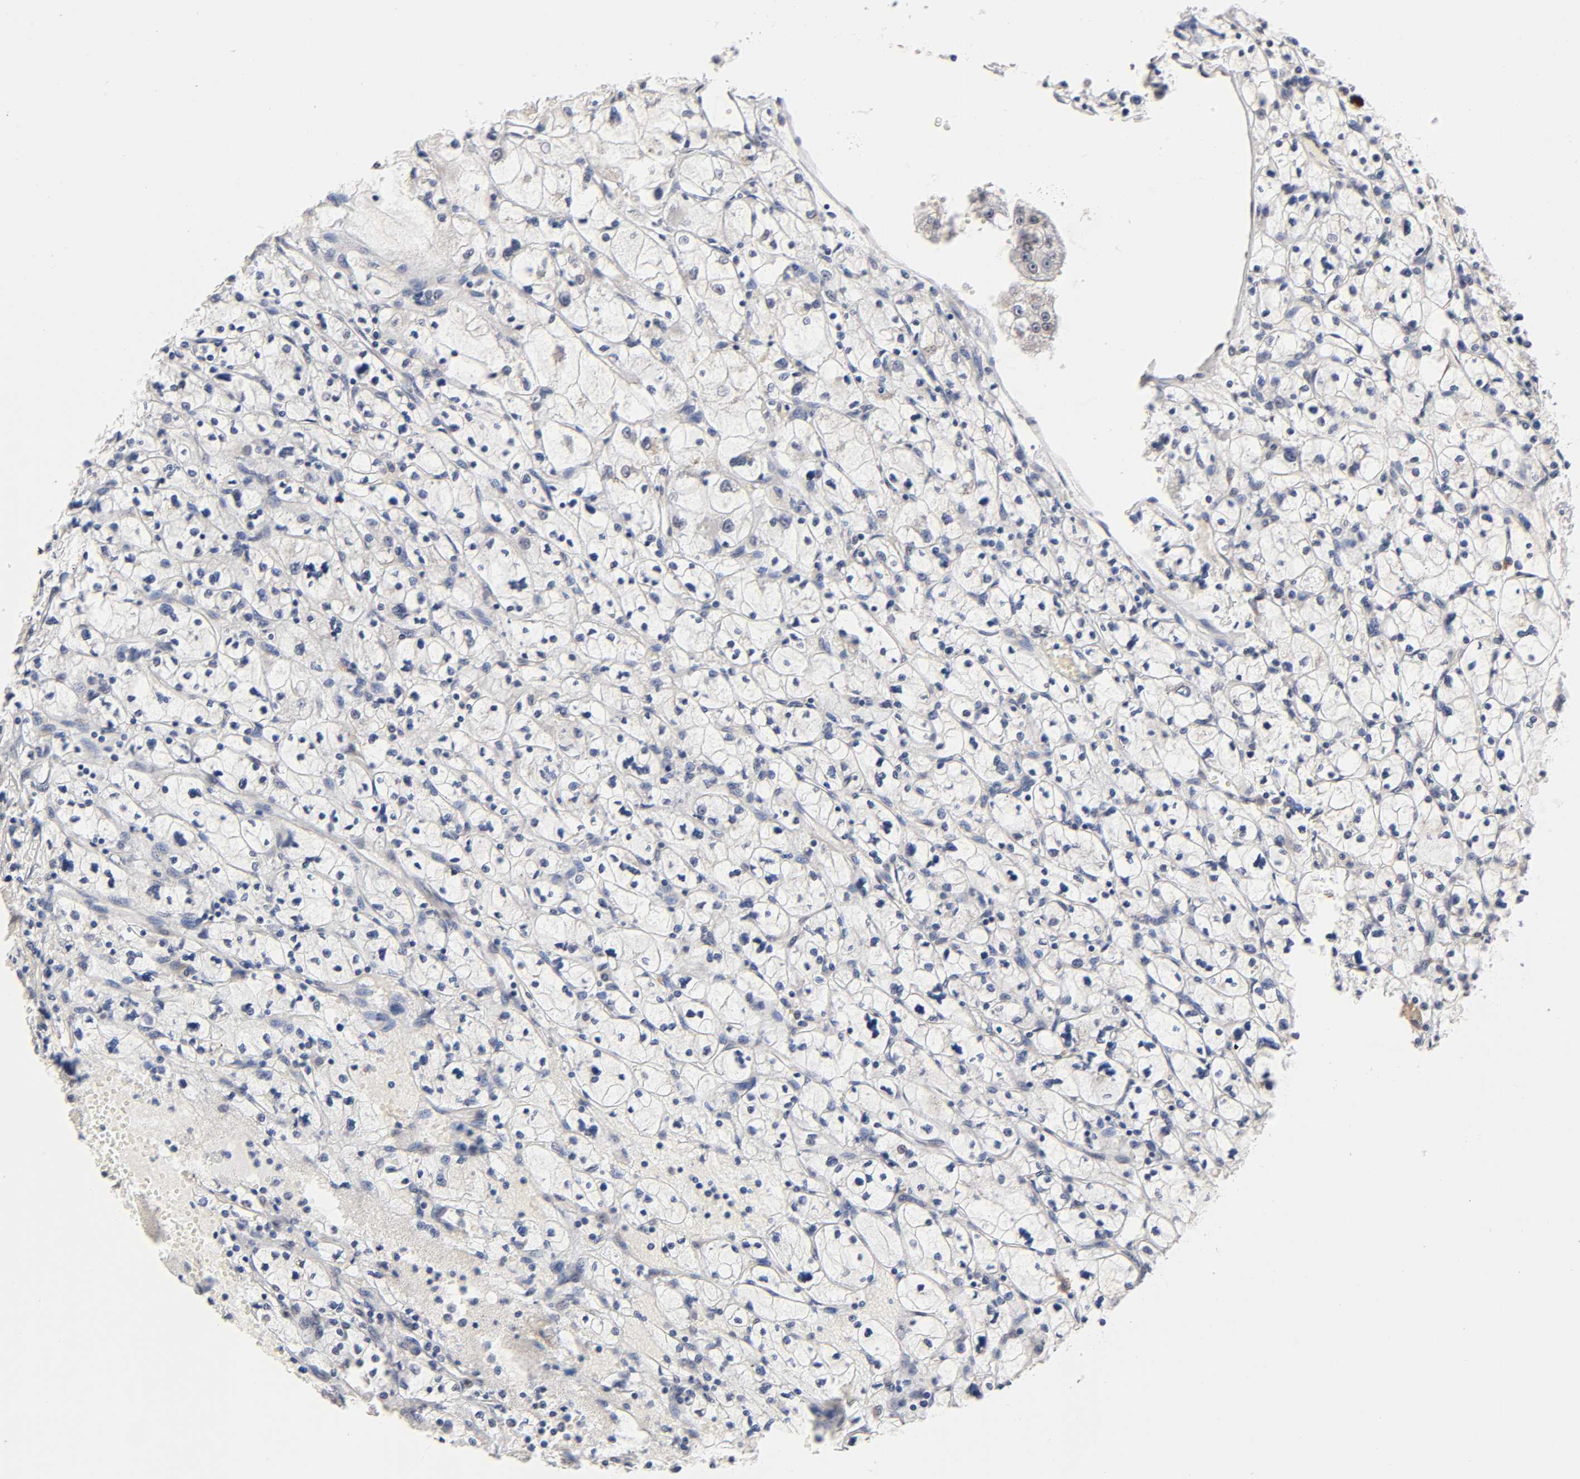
{"staining": {"intensity": "weak", "quantity": "<25%", "location": "cytoplasmic/membranous"}, "tissue": "renal cancer", "cell_type": "Tumor cells", "image_type": "cancer", "snomed": [{"axis": "morphology", "description": "Adenocarcinoma, NOS"}, {"axis": "topography", "description": "Kidney"}], "caption": "Tumor cells show no significant protein staining in renal cancer (adenocarcinoma). Nuclei are stained in blue.", "gene": "EP300", "patient": {"sex": "female", "age": 83}}